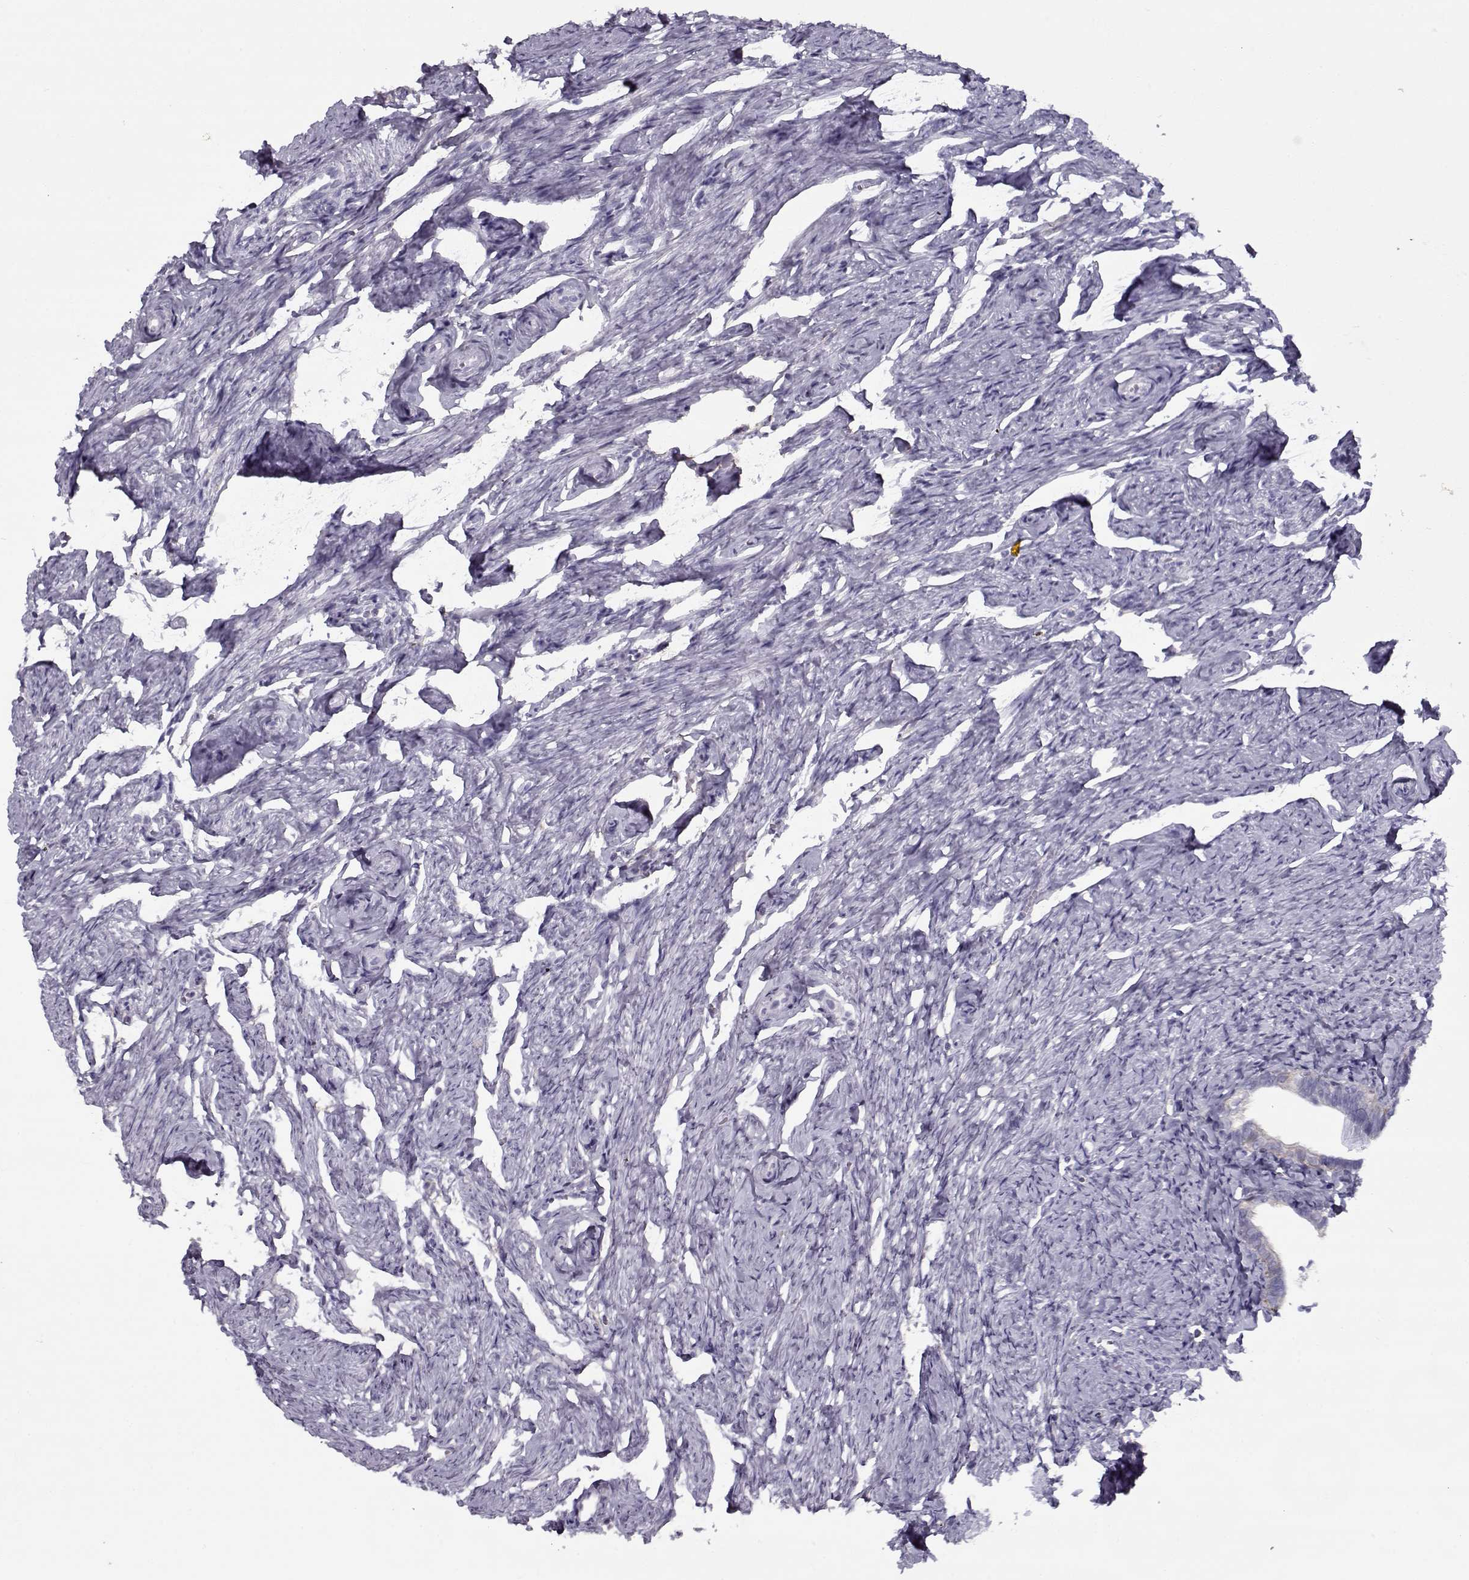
{"staining": {"intensity": "negative", "quantity": "none", "location": "none"}, "tissue": "fallopian tube", "cell_type": "Glandular cells", "image_type": "normal", "snomed": [{"axis": "morphology", "description": "Normal tissue, NOS"}, {"axis": "topography", "description": "Fallopian tube"}], "caption": "Glandular cells are negative for brown protein staining in benign fallopian tube. The staining was performed using DAB (3,3'-diaminobenzidine) to visualize the protein expression in brown, while the nuclei were stained in blue with hematoxylin (Magnification: 20x).", "gene": "PP2D1", "patient": {"sex": "female", "age": 41}}